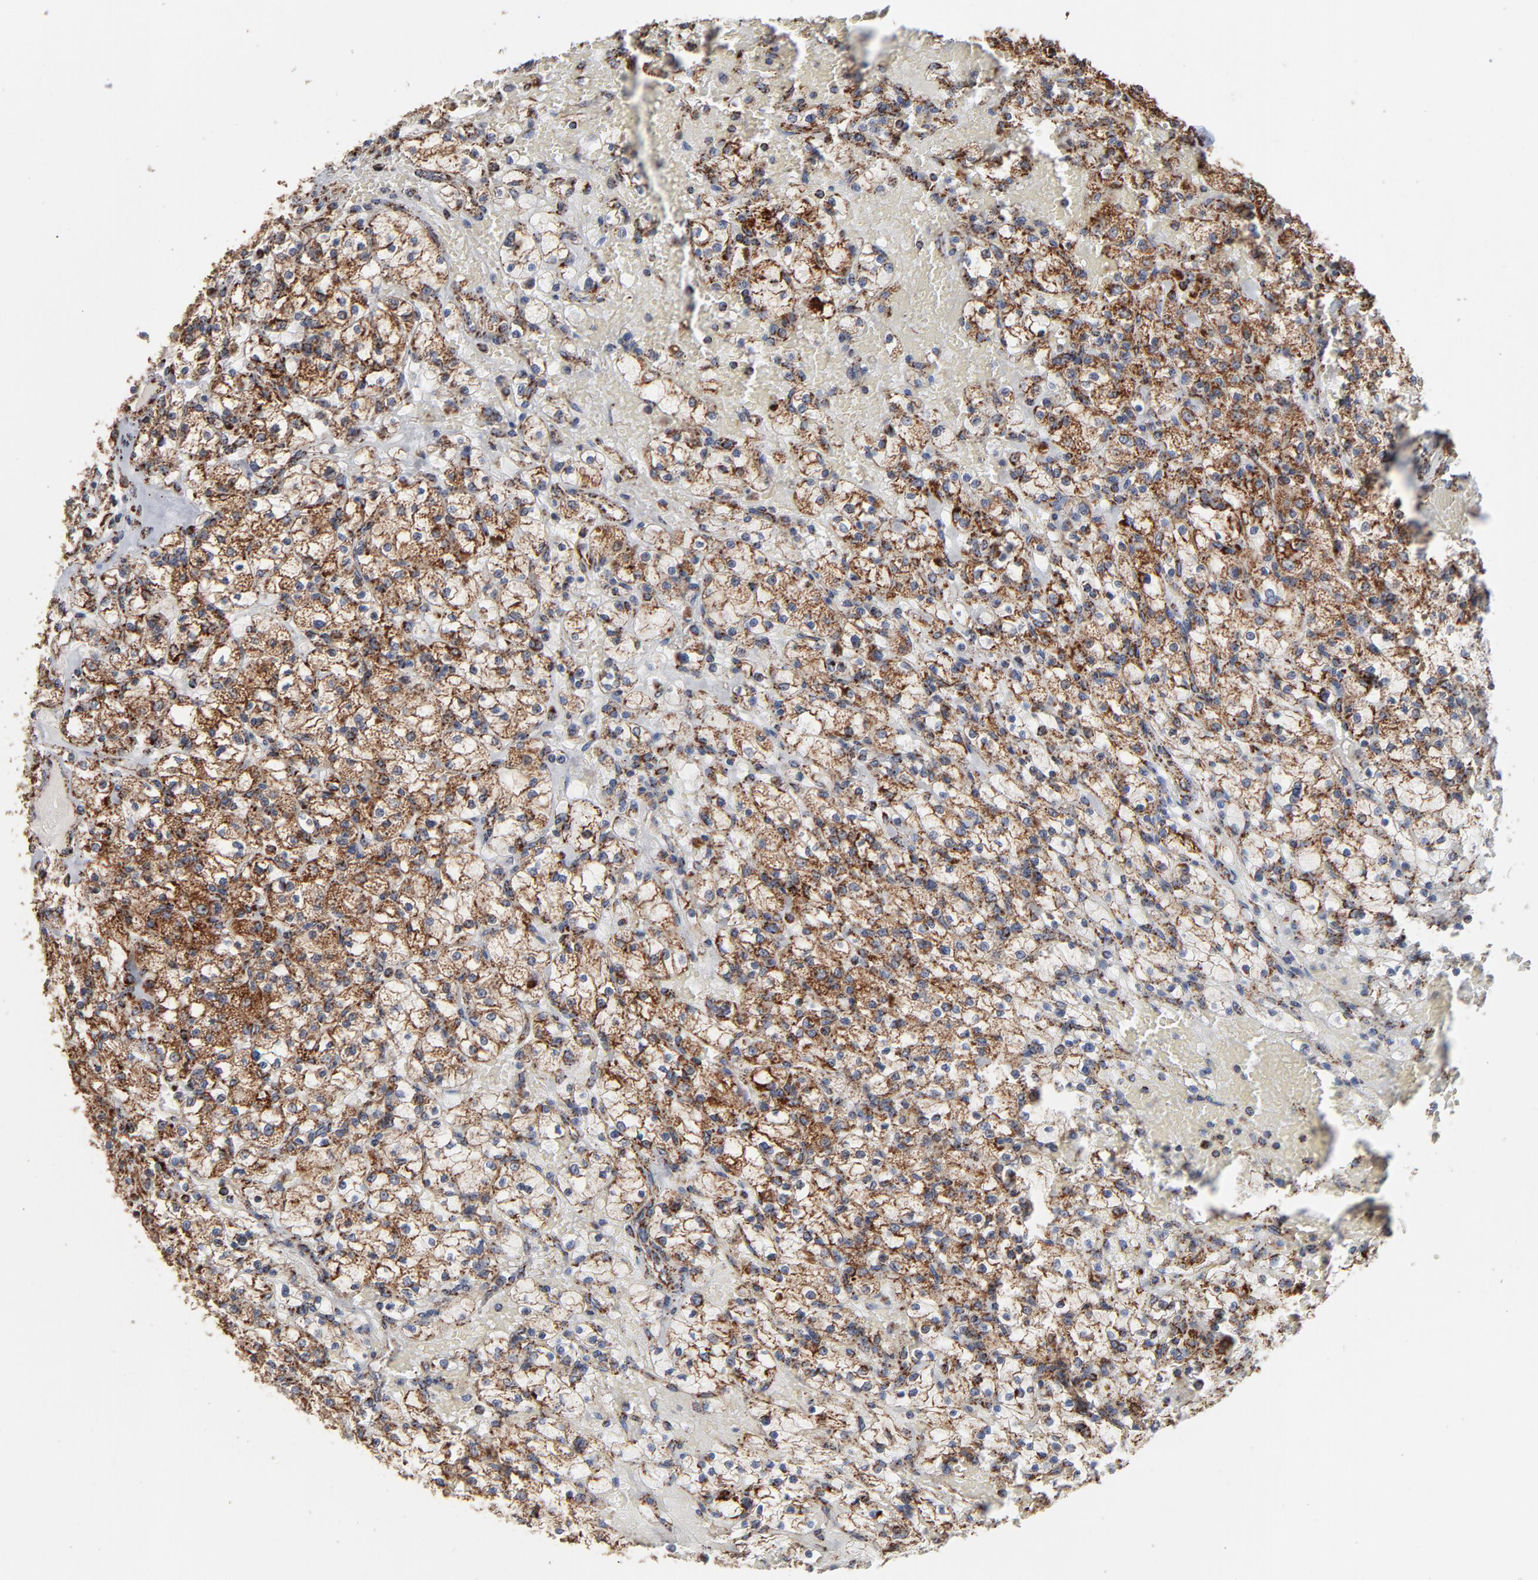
{"staining": {"intensity": "strong", "quantity": ">75%", "location": "cytoplasmic/membranous"}, "tissue": "renal cancer", "cell_type": "Tumor cells", "image_type": "cancer", "snomed": [{"axis": "morphology", "description": "Adenocarcinoma, NOS"}, {"axis": "topography", "description": "Kidney"}], "caption": "Protein positivity by immunohistochemistry (IHC) exhibits strong cytoplasmic/membranous positivity in about >75% of tumor cells in renal adenocarcinoma.", "gene": "UQCRC1", "patient": {"sex": "female", "age": 83}}